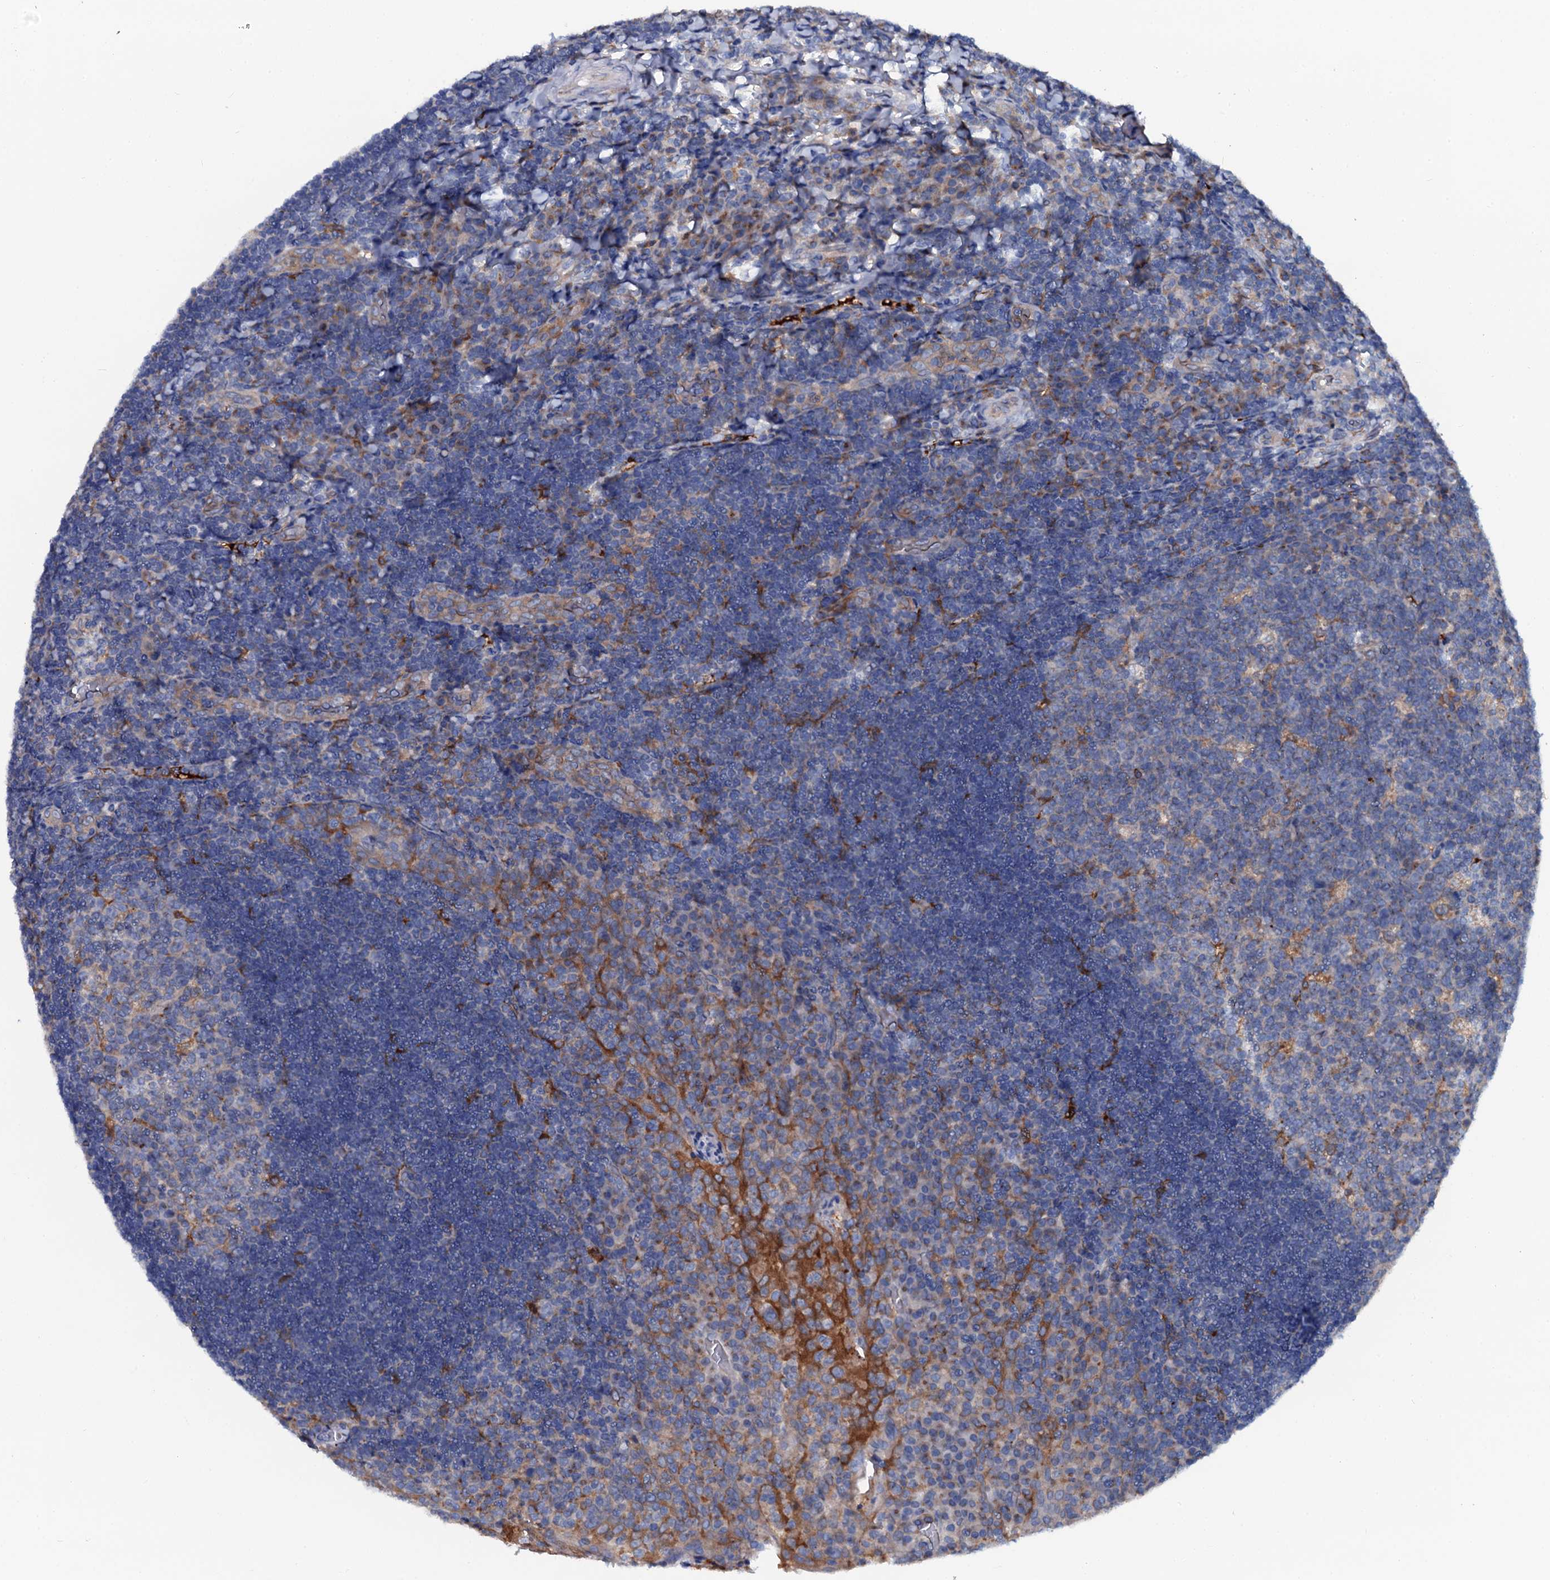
{"staining": {"intensity": "moderate", "quantity": "<25%", "location": "cytoplasmic/membranous"}, "tissue": "tonsil", "cell_type": "Germinal center cells", "image_type": "normal", "snomed": [{"axis": "morphology", "description": "Normal tissue, NOS"}, {"axis": "topography", "description": "Tonsil"}], "caption": "Immunohistochemistry of benign human tonsil reveals low levels of moderate cytoplasmic/membranous staining in approximately <25% of germinal center cells.", "gene": "OTOL1", "patient": {"sex": "male", "age": 17}}